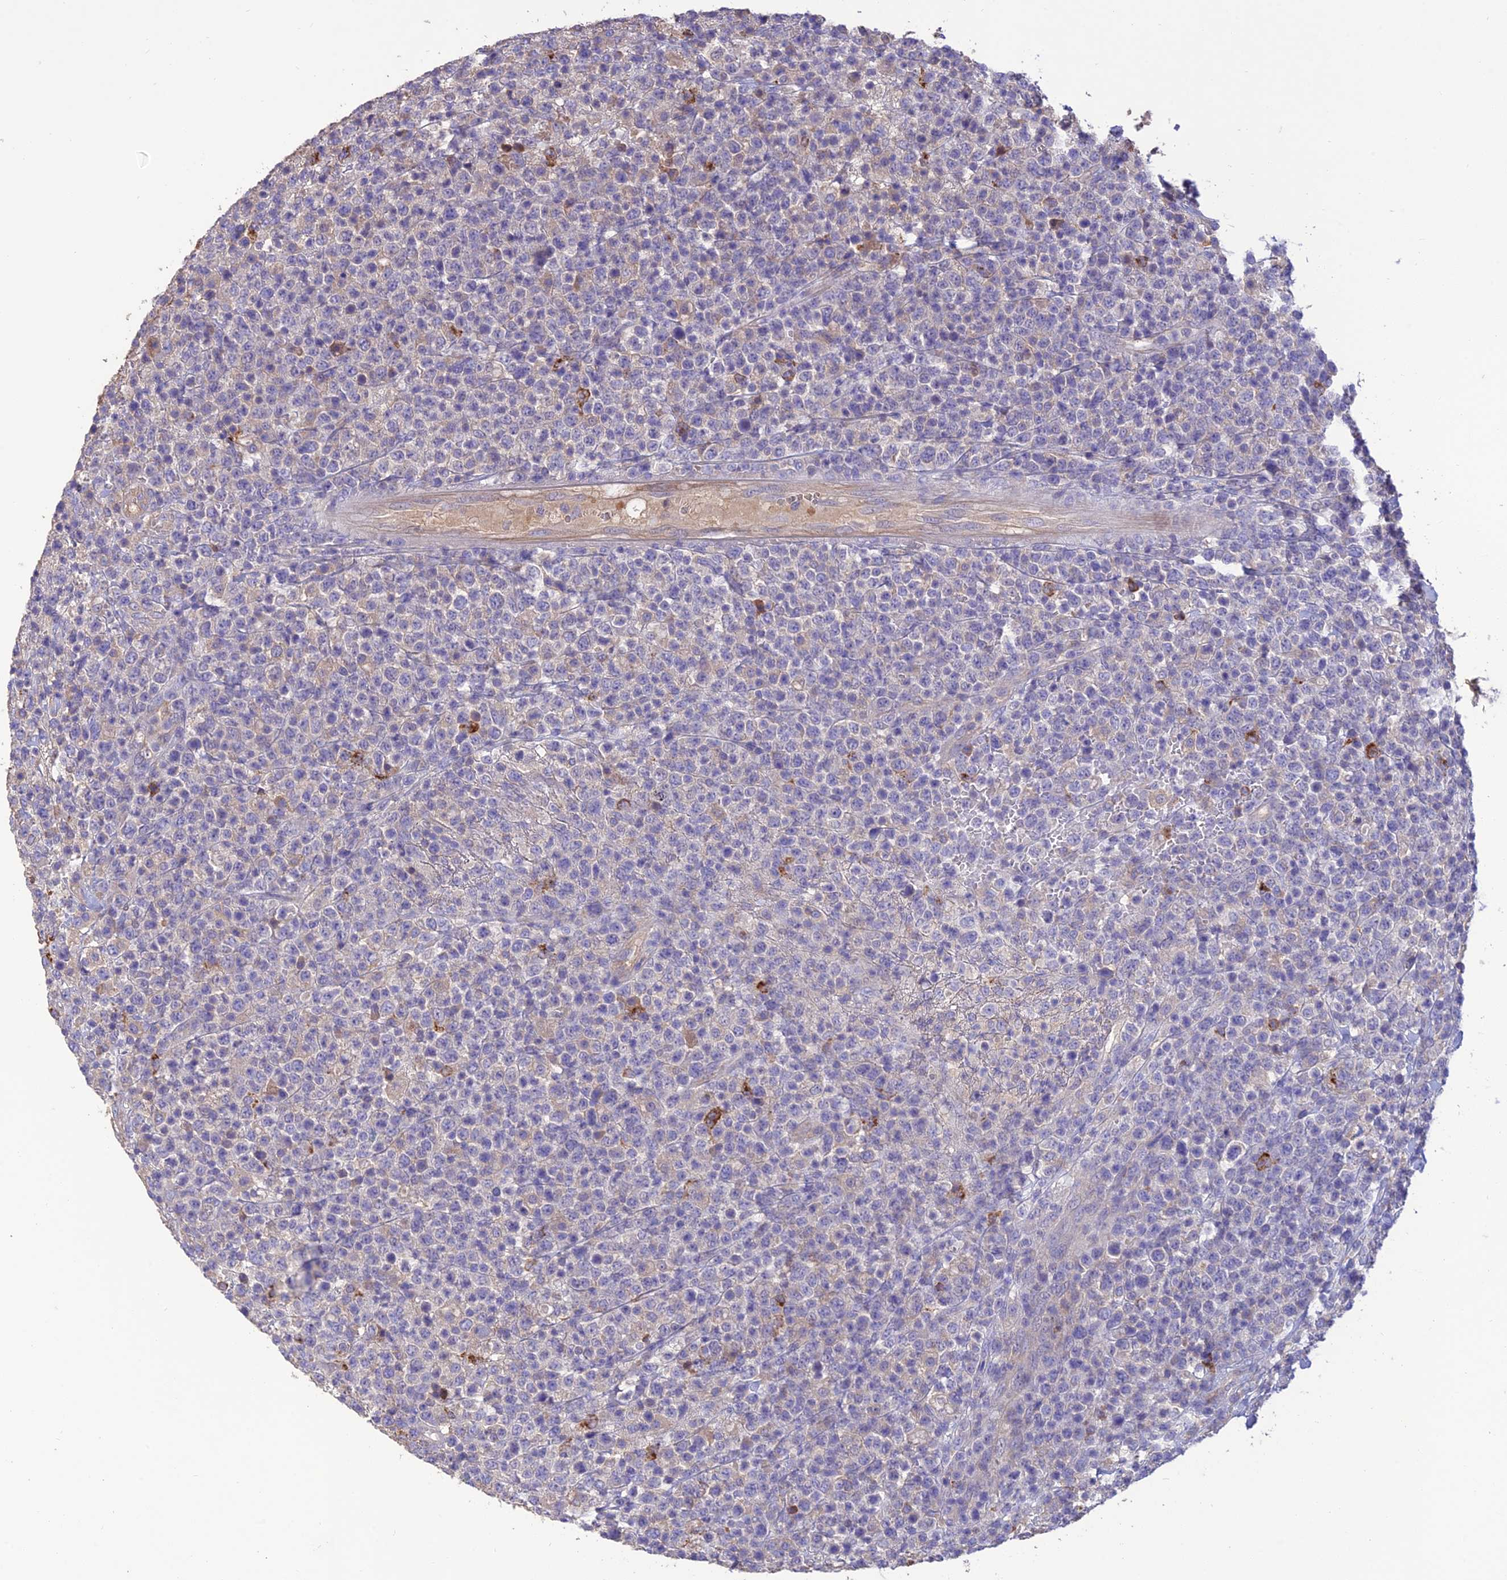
{"staining": {"intensity": "moderate", "quantity": "<25%", "location": "cytoplasmic/membranous"}, "tissue": "lymphoma", "cell_type": "Tumor cells", "image_type": "cancer", "snomed": [{"axis": "morphology", "description": "Malignant lymphoma, non-Hodgkin's type, High grade"}, {"axis": "topography", "description": "Colon"}], "caption": "Human high-grade malignant lymphoma, non-Hodgkin's type stained for a protein (brown) demonstrates moderate cytoplasmic/membranous positive staining in about <25% of tumor cells.", "gene": "SFT2D2", "patient": {"sex": "female", "age": 53}}